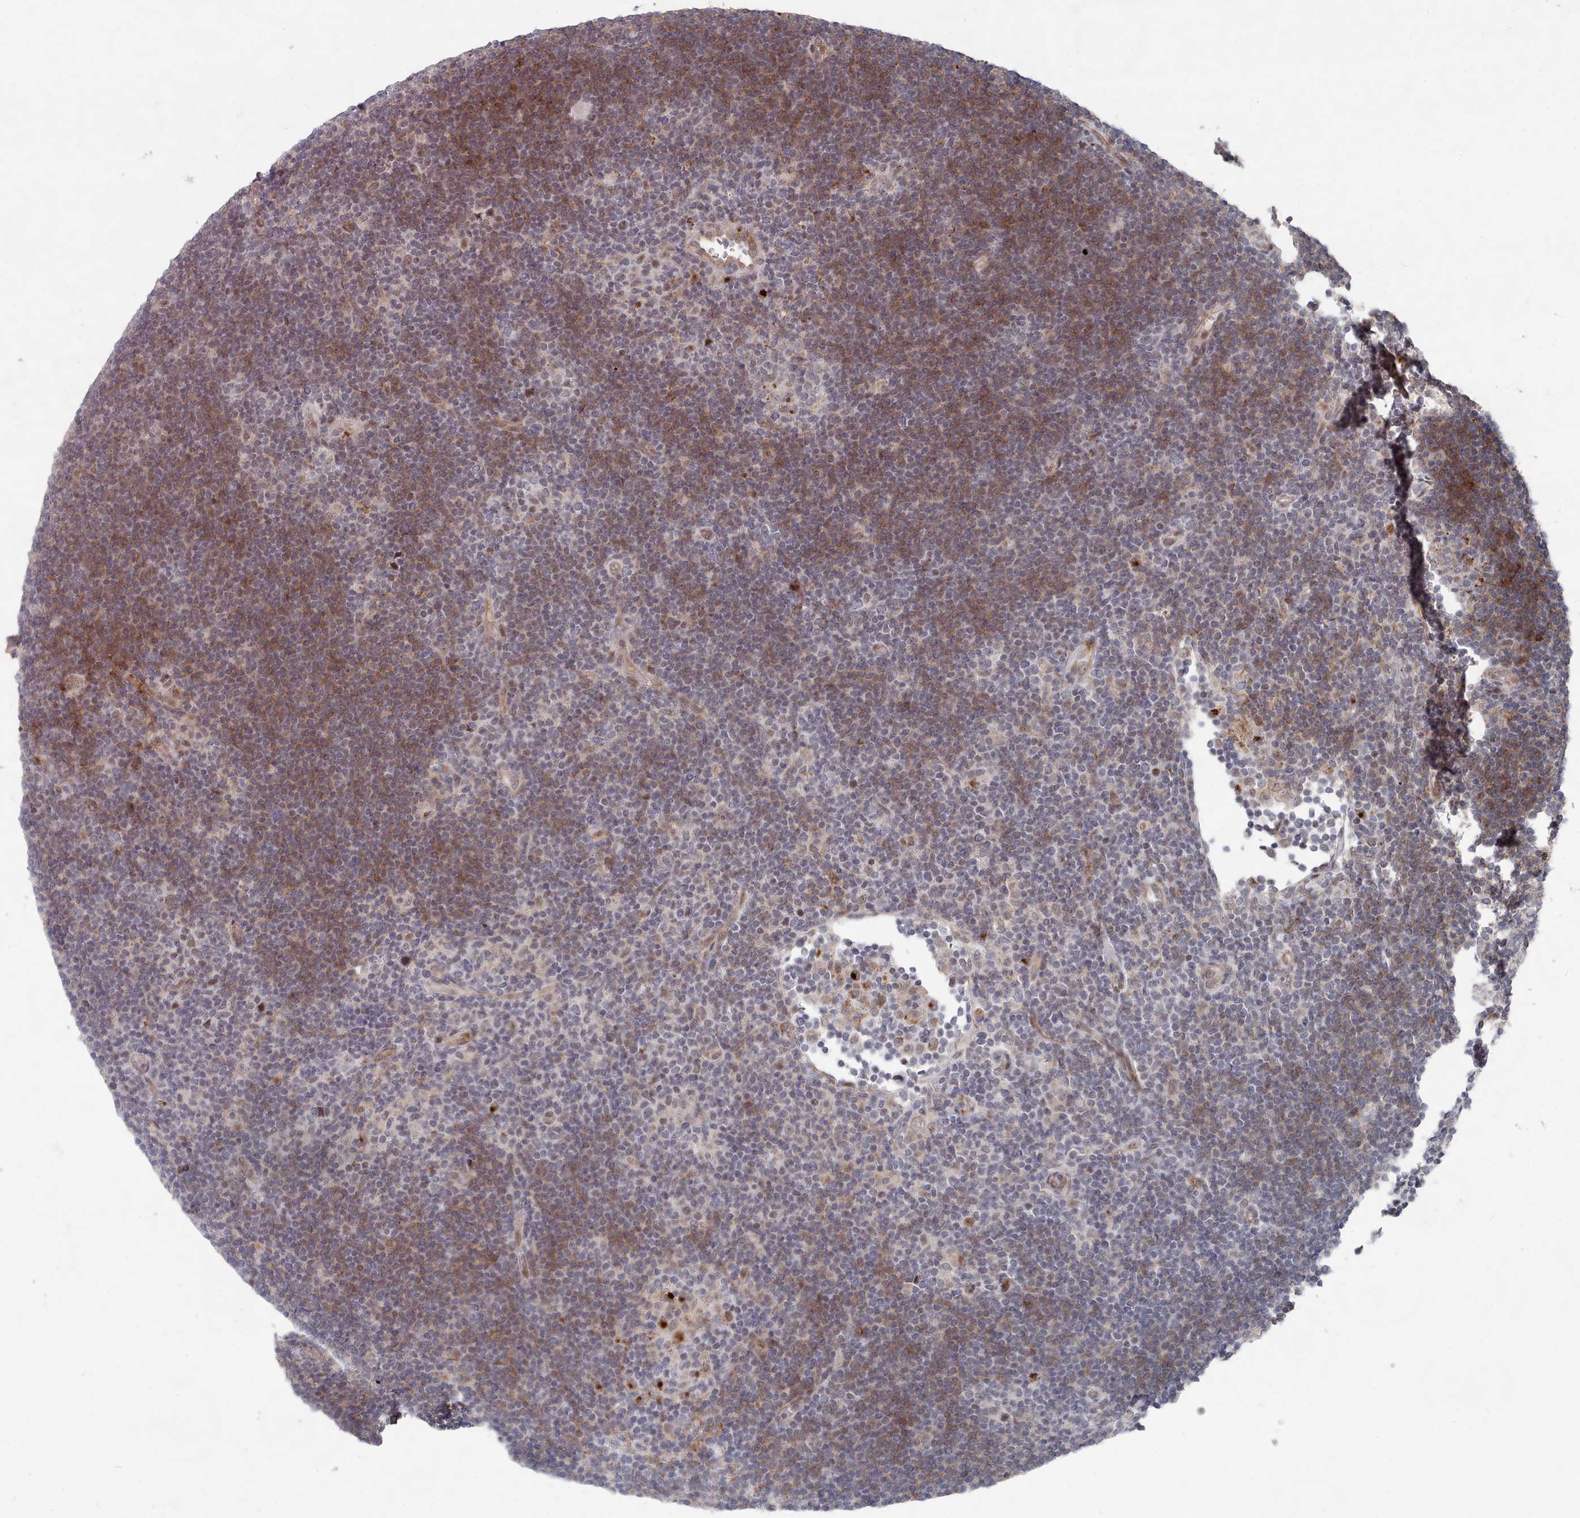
{"staining": {"intensity": "negative", "quantity": "none", "location": "none"}, "tissue": "lymphoma", "cell_type": "Tumor cells", "image_type": "cancer", "snomed": [{"axis": "morphology", "description": "Hodgkin's disease, NOS"}, {"axis": "topography", "description": "Lymph node"}], "caption": "This histopathology image is of Hodgkin's disease stained with immunohistochemistry (IHC) to label a protein in brown with the nuclei are counter-stained blue. There is no staining in tumor cells.", "gene": "CPSF4", "patient": {"sex": "female", "age": 57}}